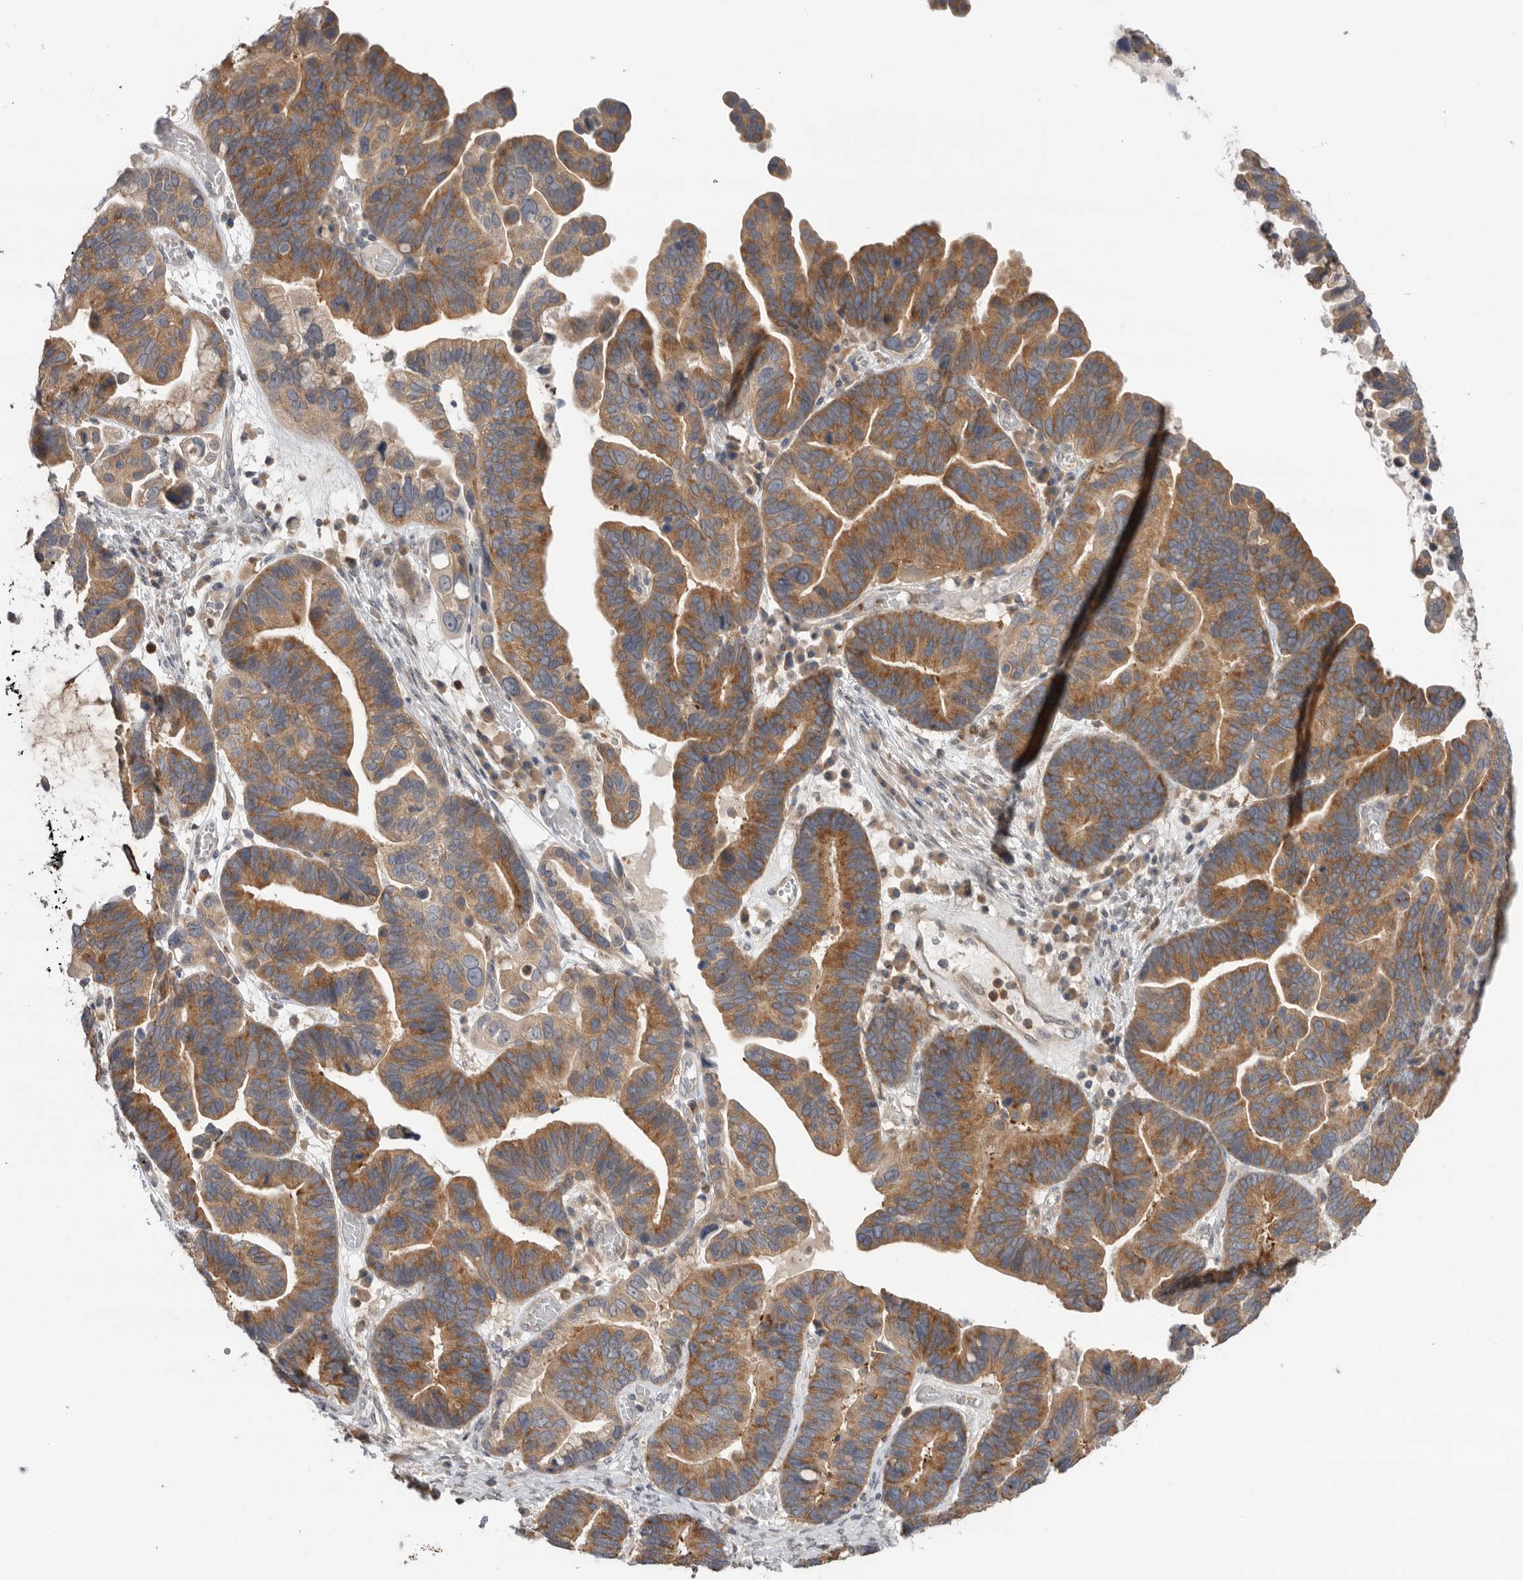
{"staining": {"intensity": "moderate", "quantity": ">75%", "location": "cytoplasmic/membranous"}, "tissue": "ovarian cancer", "cell_type": "Tumor cells", "image_type": "cancer", "snomed": [{"axis": "morphology", "description": "Cystadenocarcinoma, serous, NOS"}, {"axis": "topography", "description": "Ovary"}], "caption": "Protein analysis of ovarian serous cystadenocarcinoma tissue shows moderate cytoplasmic/membranous positivity in approximately >75% of tumor cells.", "gene": "KLK5", "patient": {"sex": "female", "age": 56}}